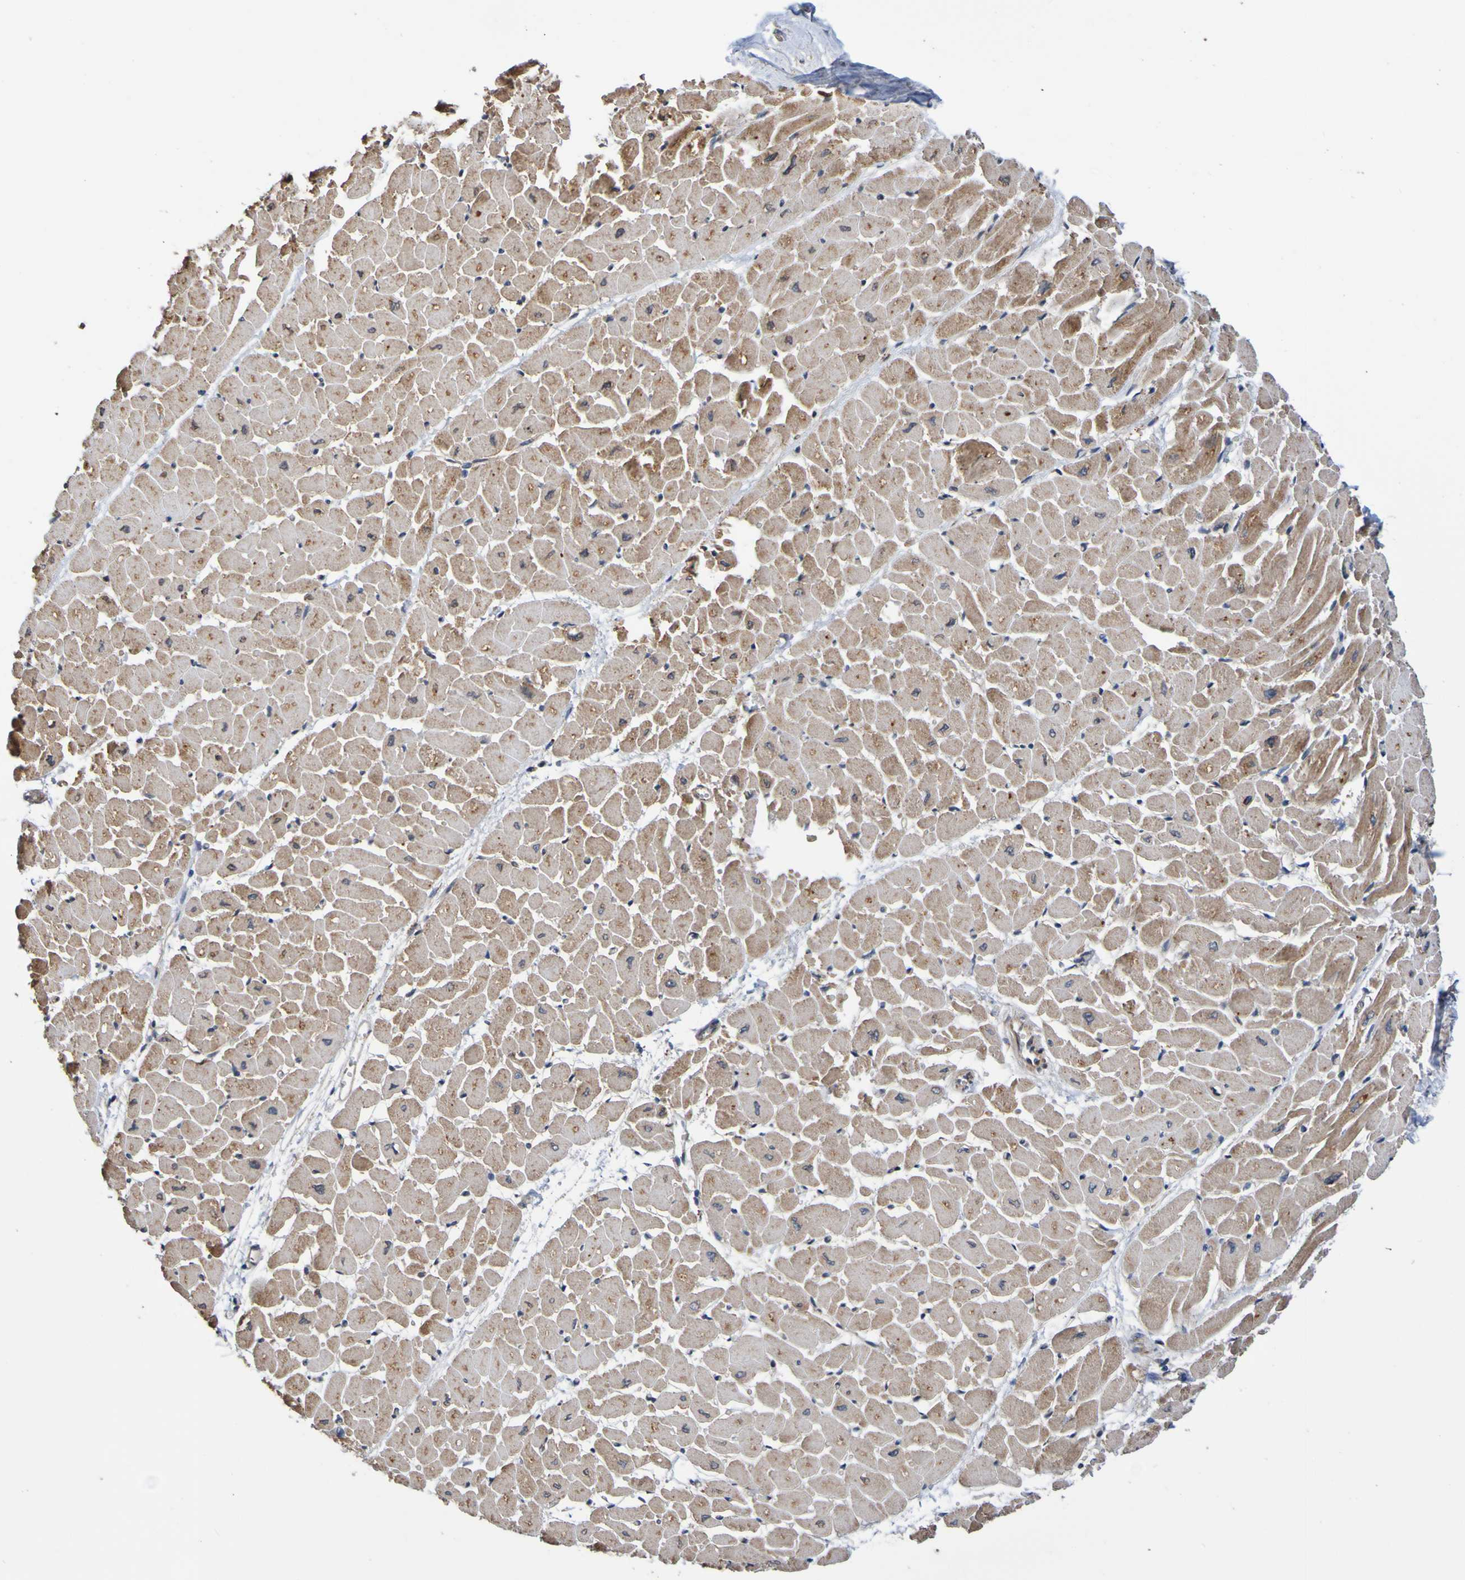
{"staining": {"intensity": "moderate", "quantity": ">75%", "location": "cytoplasmic/membranous"}, "tissue": "heart muscle", "cell_type": "Cardiomyocytes", "image_type": "normal", "snomed": [{"axis": "morphology", "description": "Normal tissue, NOS"}, {"axis": "topography", "description": "Heart"}], "caption": "This image shows unremarkable heart muscle stained with immunohistochemistry to label a protein in brown. The cytoplasmic/membranous of cardiomyocytes show moderate positivity for the protein. Nuclei are counter-stained blue.", "gene": "AXIN1", "patient": {"sex": "male", "age": 45}}